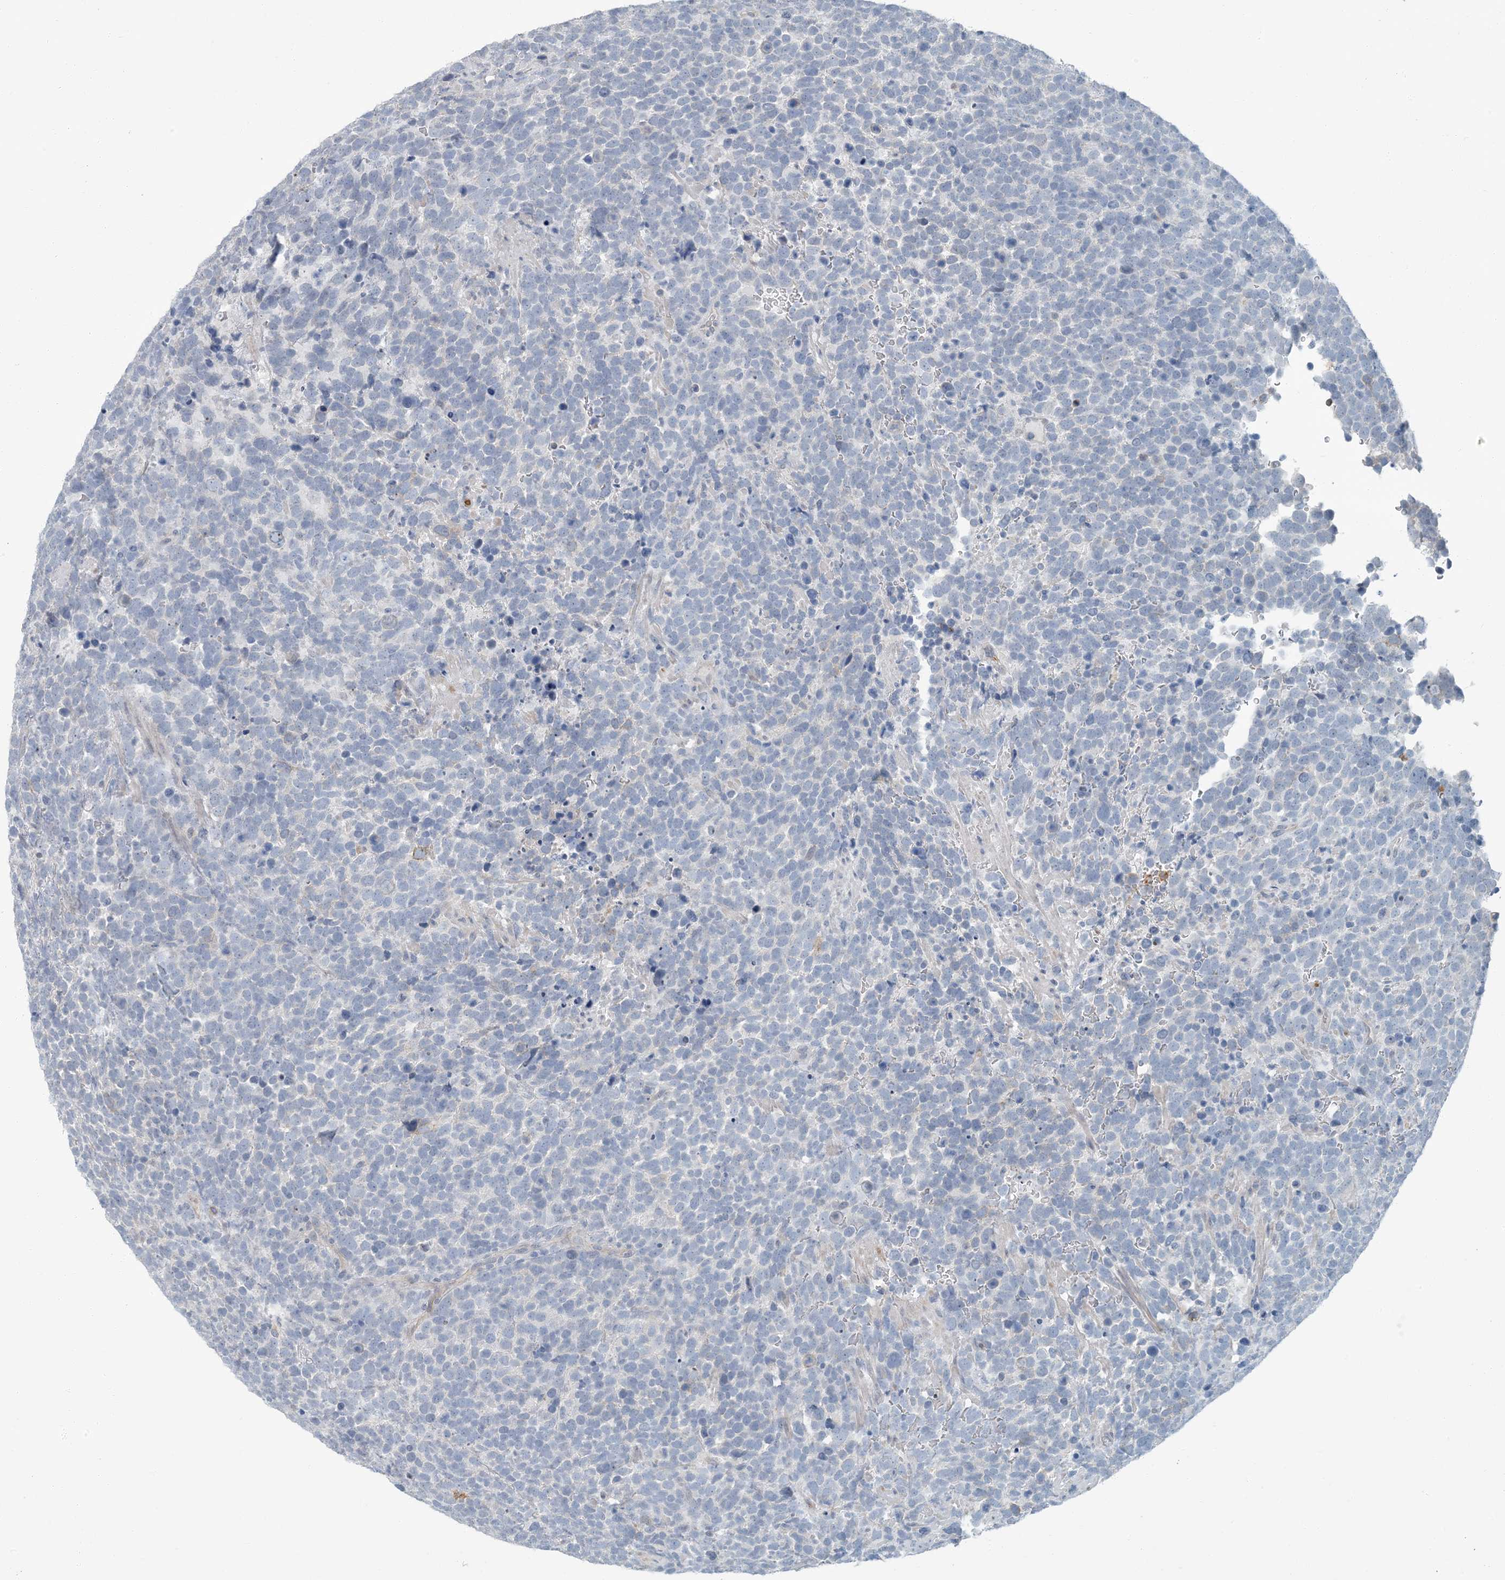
{"staining": {"intensity": "negative", "quantity": "none", "location": "none"}, "tissue": "urothelial cancer", "cell_type": "Tumor cells", "image_type": "cancer", "snomed": [{"axis": "morphology", "description": "Urothelial carcinoma, High grade"}, {"axis": "topography", "description": "Urinary bladder"}], "caption": "Urothelial cancer stained for a protein using immunohistochemistry demonstrates no positivity tumor cells.", "gene": "EPHA4", "patient": {"sex": "female", "age": 82}}